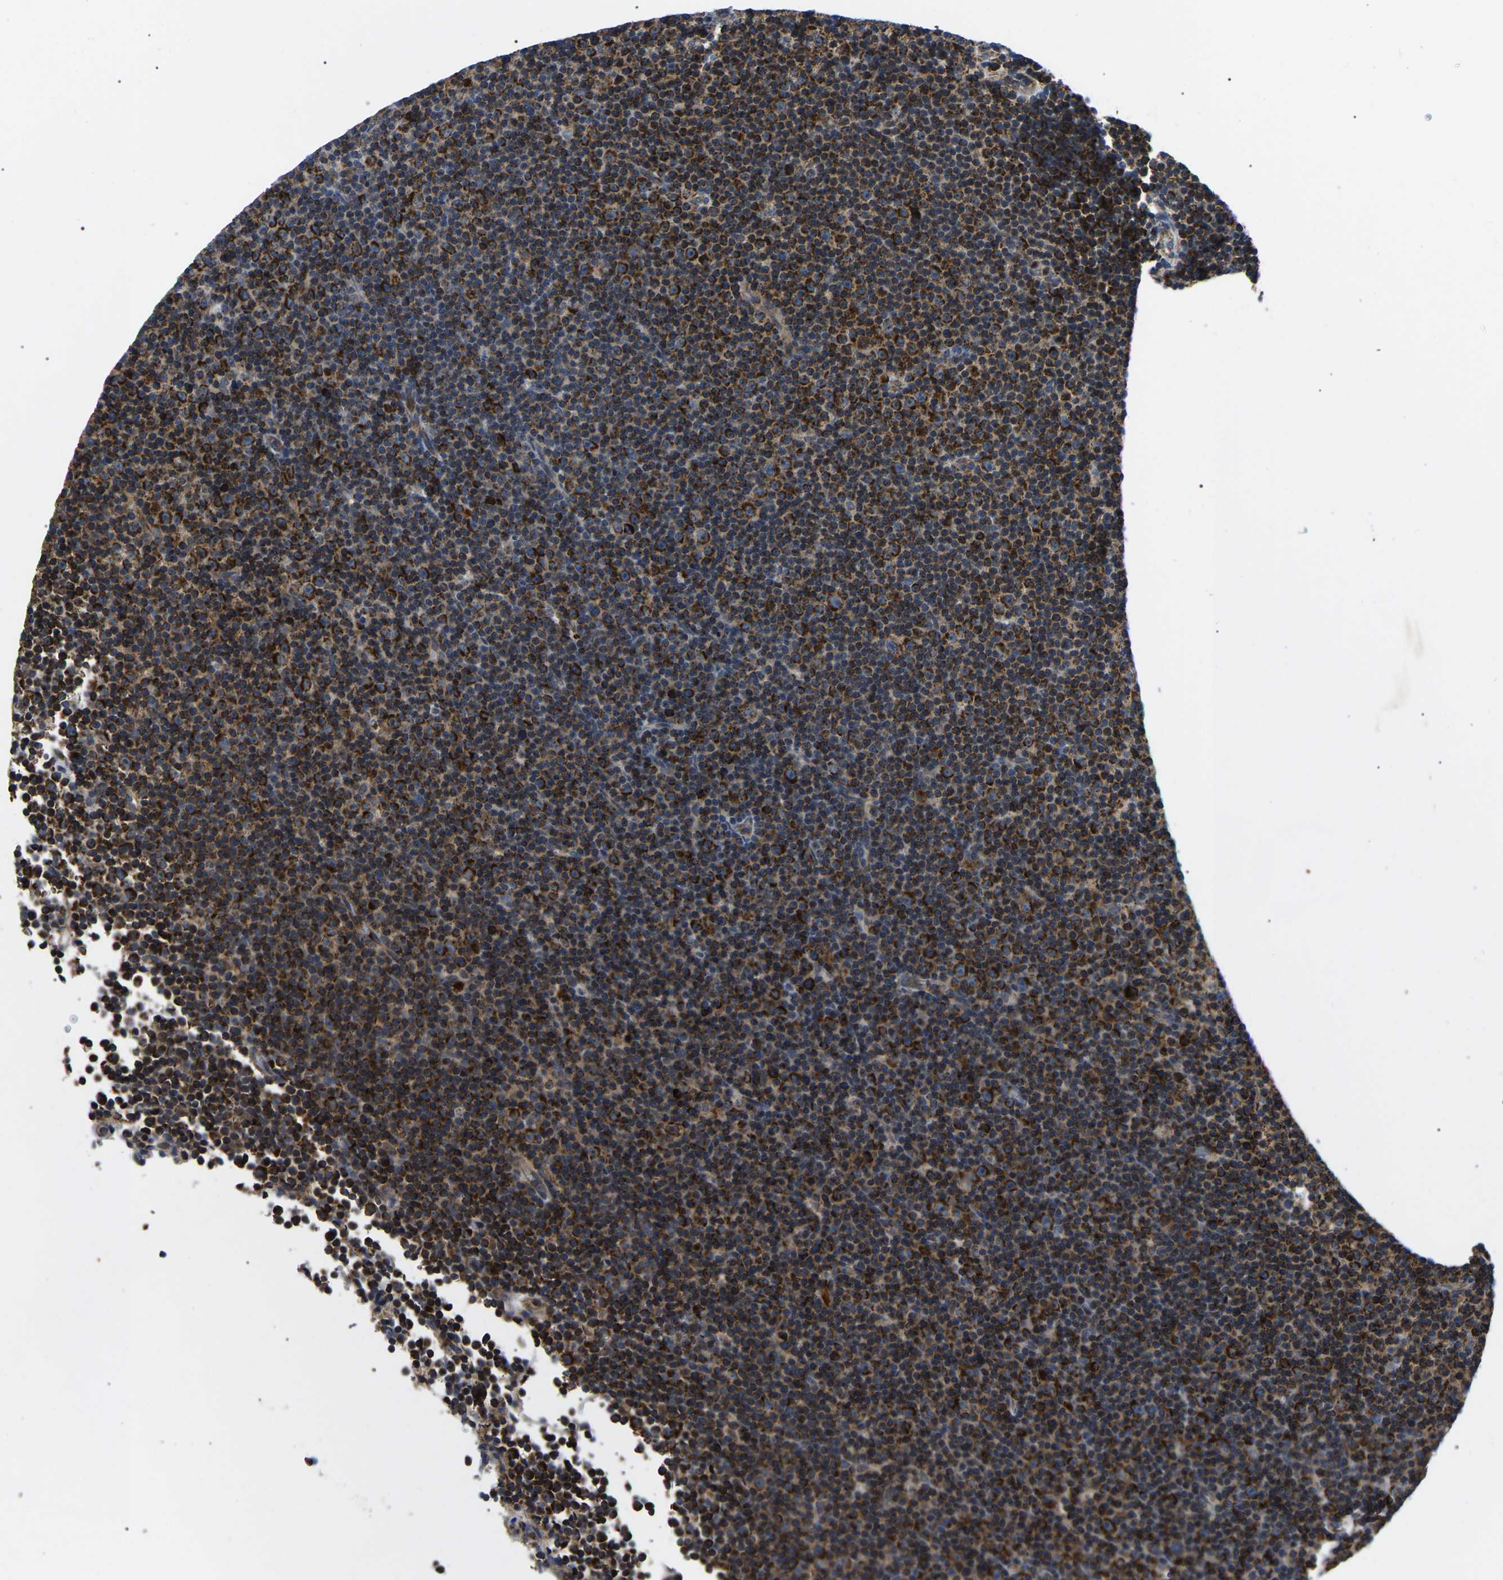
{"staining": {"intensity": "strong", "quantity": ">75%", "location": "cytoplasmic/membranous"}, "tissue": "lymphoma", "cell_type": "Tumor cells", "image_type": "cancer", "snomed": [{"axis": "morphology", "description": "Malignant lymphoma, non-Hodgkin's type, Low grade"}, {"axis": "topography", "description": "Lymph node"}], "caption": "Lymphoma tissue reveals strong cytoplasmic/membranous expression in approximately >75% of tumor cells, visualized by immunohistochemistry.", "gene": "PPM1E", "patient": {"sex": "female", "age": 67}}